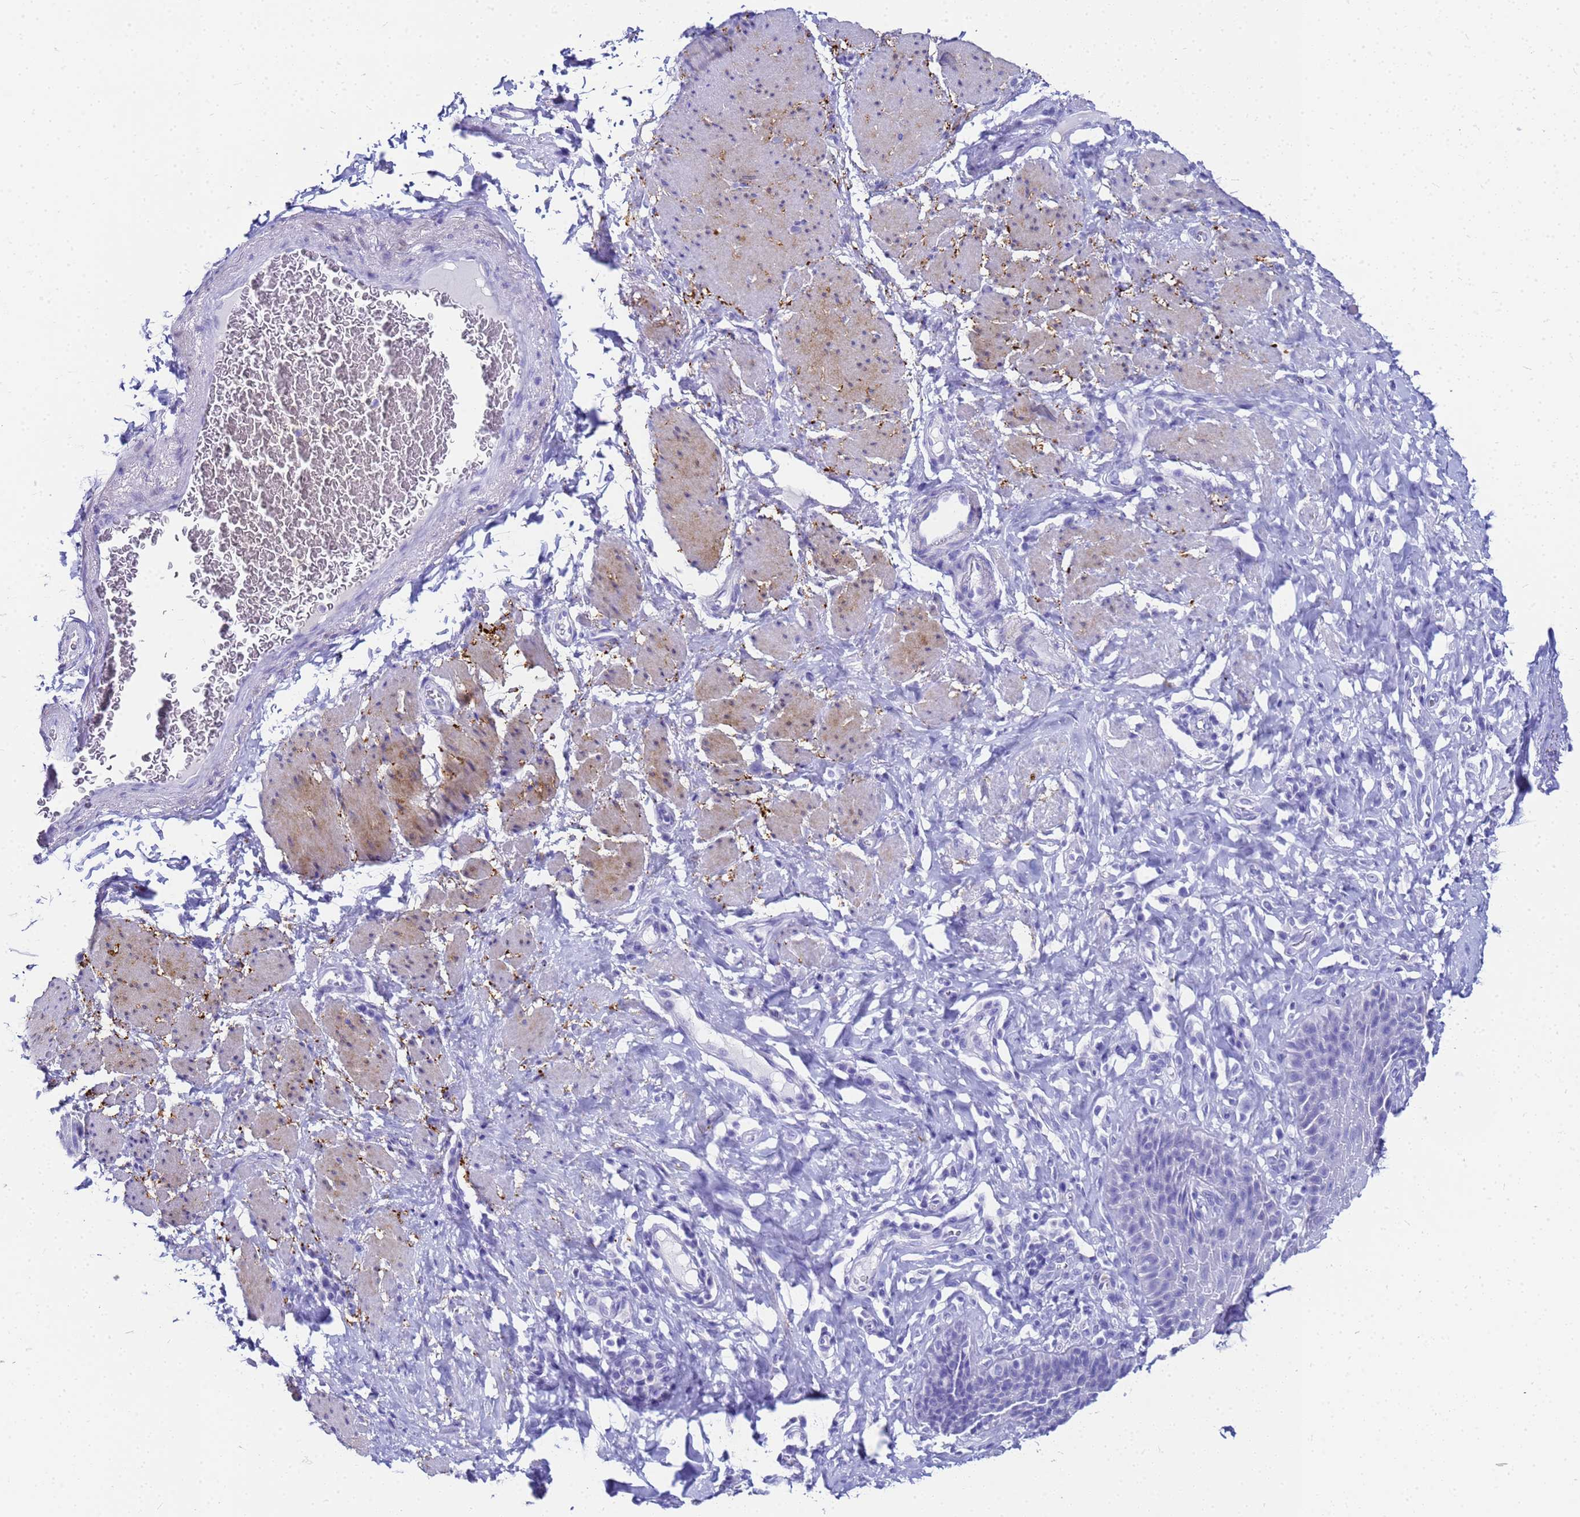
{"staining": {"intensity": "negative", "quantity": "none", "location": "none"}, "tissue": "esophagus", "cell_type": "Squamous epithelial cells", "image_type": "normal", "snomed": [{"axis": "morphology", "description": "Normal tissue, NOS"}, {"axis": "topography", "description": "Esophagus"}], "caption": "Photomicrograph shows no significant protein expression in squamous epithelial cells of benign esophagus.", "gene": "CKB", "patient": {"sex": "female", "age": 61}}